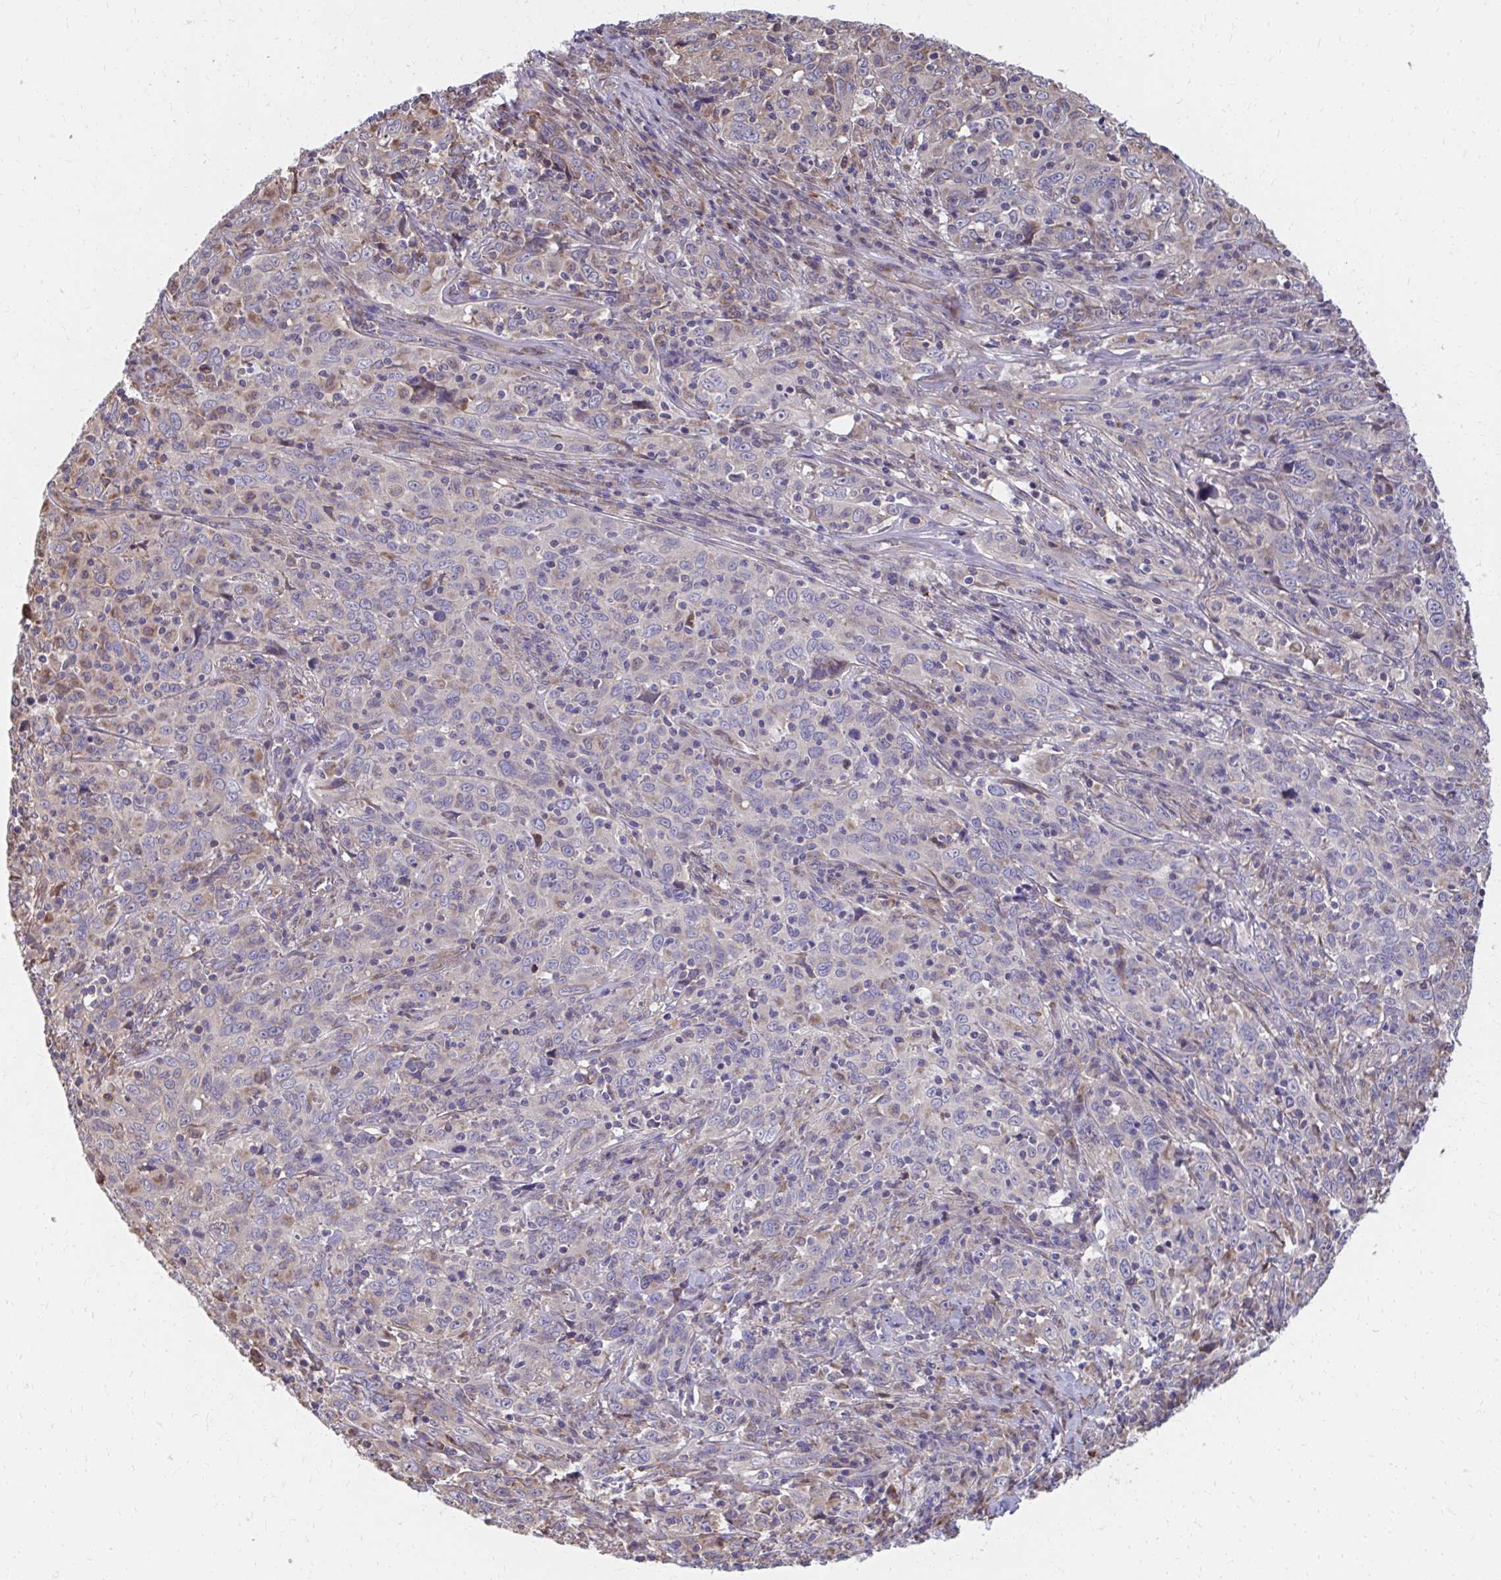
{"staining": {"intensity": "negative", "quantity": "none", "location": "none"}, "tissue": "cervical cancer", "cell_type": "Tumor cells", "image_type": "cancer", "snomed": [{"axis": "morphology", "description": "Squamous cell carcinoma, NOS"}, {"axis": "topography", "description": "Cervix"}], "caption": "There is no significant expression in tumor cells of squamous cell carcinoma (cervical). (Immunohistochemistry (ihc), brightfield microscopy, high magnification).", "gene": "ZNF778", "patient": {"sex": "female", "age": 46}}